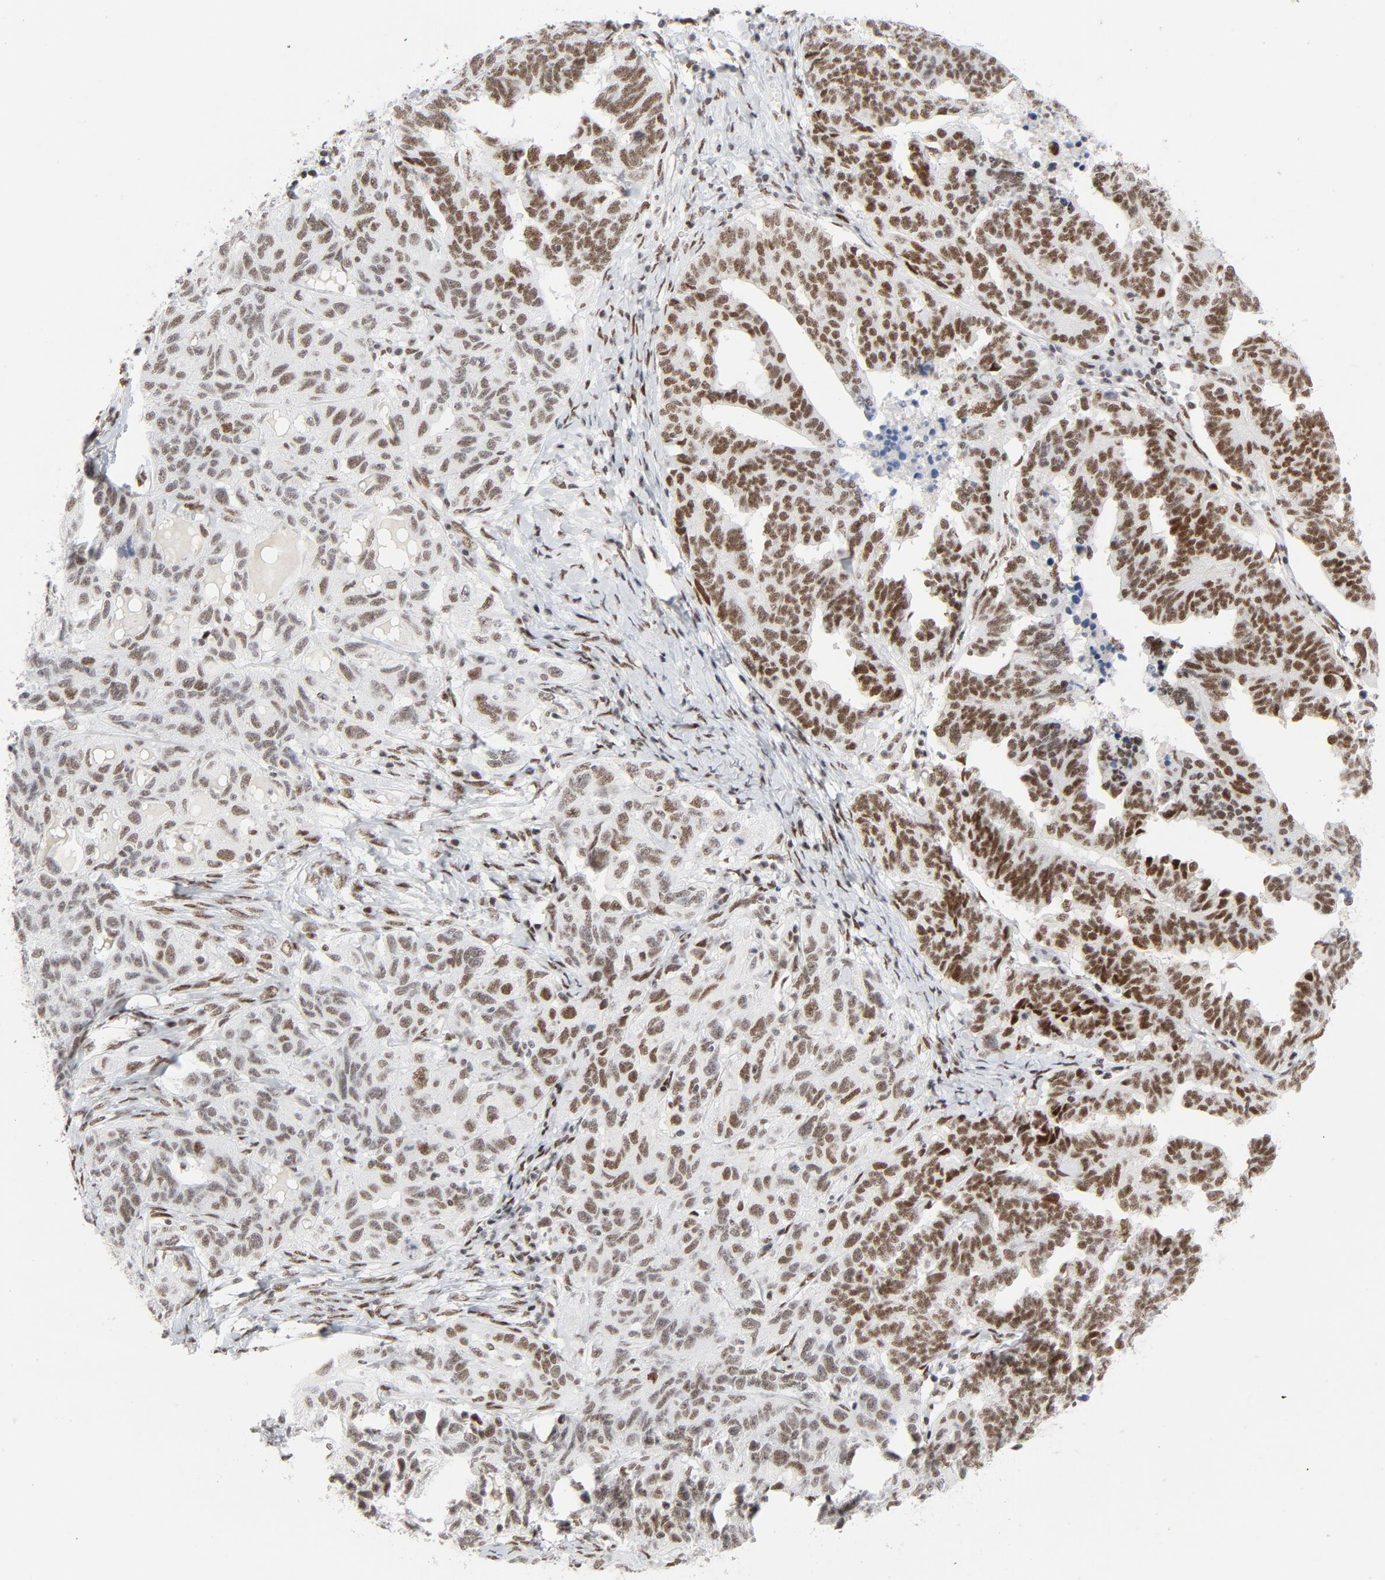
{"staining": {"intensity": "moderate", "quantity": ">75%", "location": "nuclear"}, "tissue": "ovarian cancer", "cell_type": "Tumor cells", "image_type": "cancer", "snomed": [{"axis": "morphology", "description": "Cystadenocarcinoma, serous, NOS"}, {"axis": "topography", "description": "Ovary"}], "caption": "IHC image of neoplastic tissue: ovarian cancer stained using IHC shows medium levels of moderate protein expression localized specifically in the nuclear of tumor cells, appearing as a nuclear brown color.", "gene": "HSF1", "patient": {"sex": "female", "age": 82}}